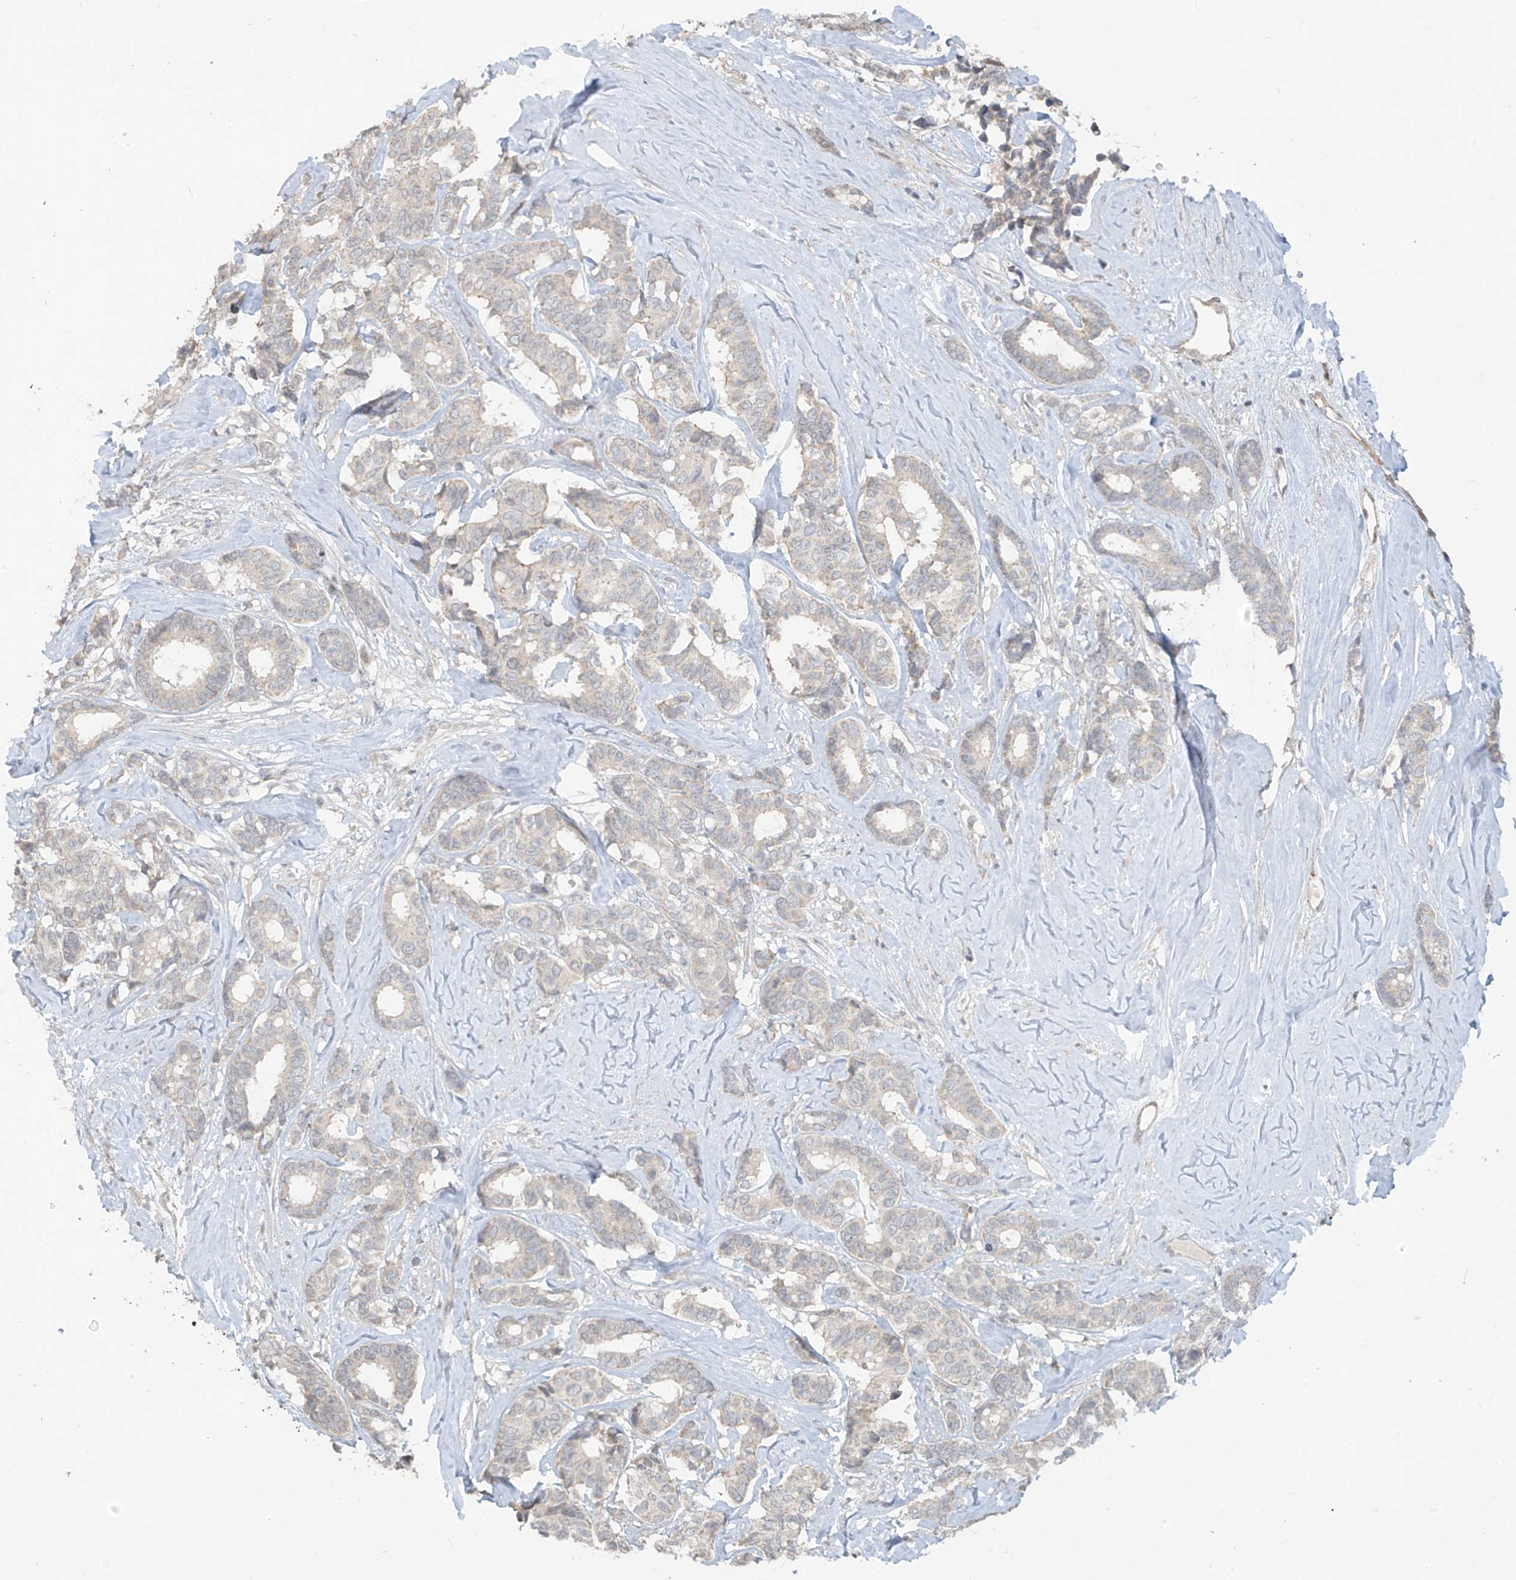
{"staining": {"intensity": "negative", "quantity": "none", "location": "none"}, "tissue": "breast cancer", "cell_type": "Tumor cells", "image_type": "cancer", "snomed": [{"axis": "morphology", "description": "Duct carcinoma"}, {"axis": "topography", "description": "Breast"}], "caption": "IHC image of neoplastic tissue: breast cancer stained with DAB demonstrates no significant protein positivity in tumor cells. (Immunohistochemistry (ihc), brightfield microscopy, high magnification).", "gene": "DGKQ", "patient": {"sex": "female", "age": 87}}